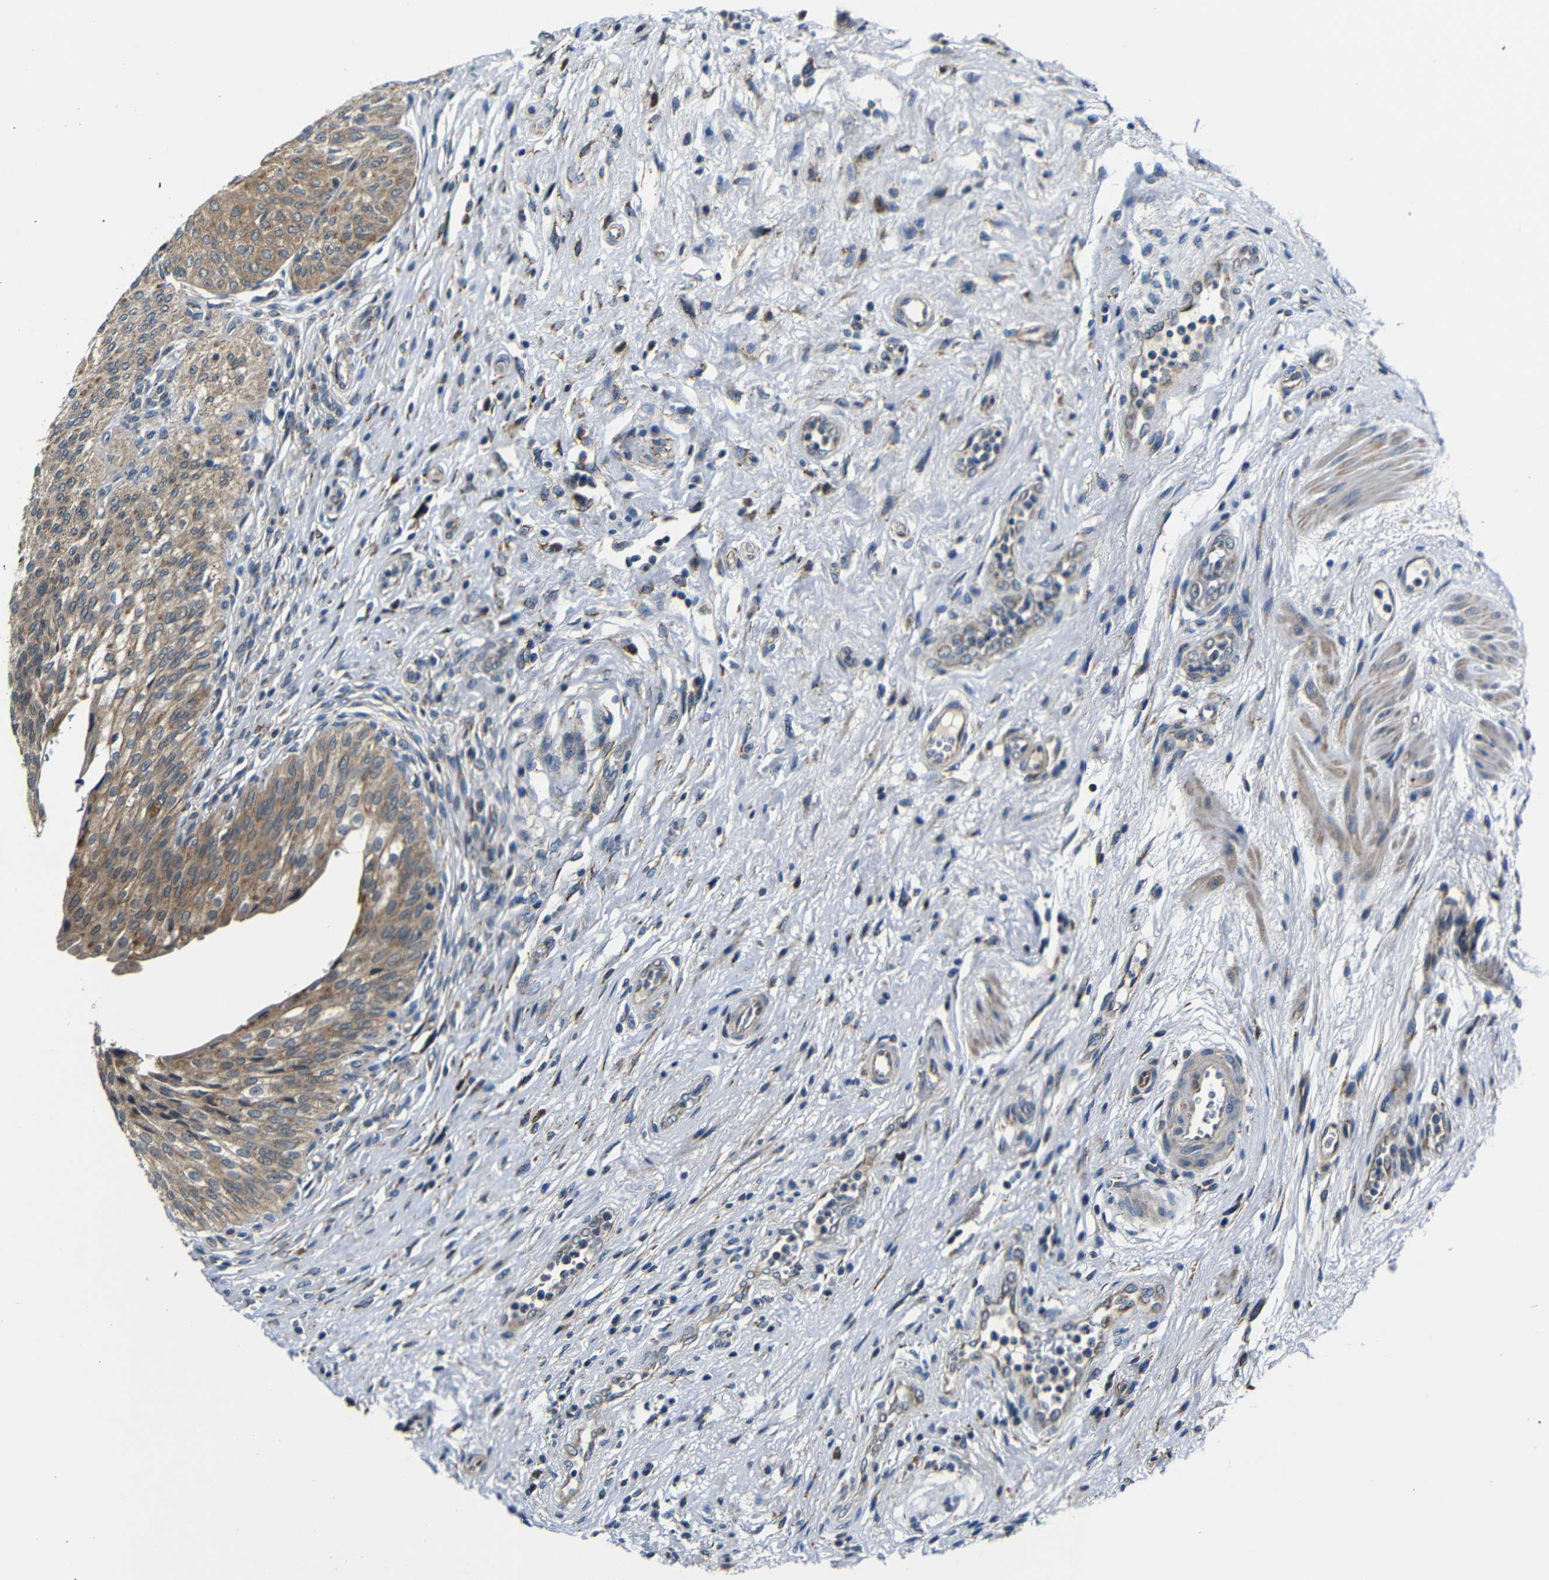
{"staining": {"intensity": "moderate", "quantity": ">75%", "location": "cytoplasmic/membranous"}, "tissue": "urinary bladder", "cell_type": "Urothelial cells", "image_type": "normal", "snomed": [{"axis": "morphology", "description": "Normal tissue, NOS"}, {"axis": "topography", "description": "Urinary bladder"}], "caption": "Protein staining by immunohistochemistry (IHC) demonstrates moderate cytoplasmic/membranous positivity in approximately >75% of urothelial cells in unremarkable urinary bladder.", "gene": "FKBP14", "patient": {"sex": "male", "age": 46}}